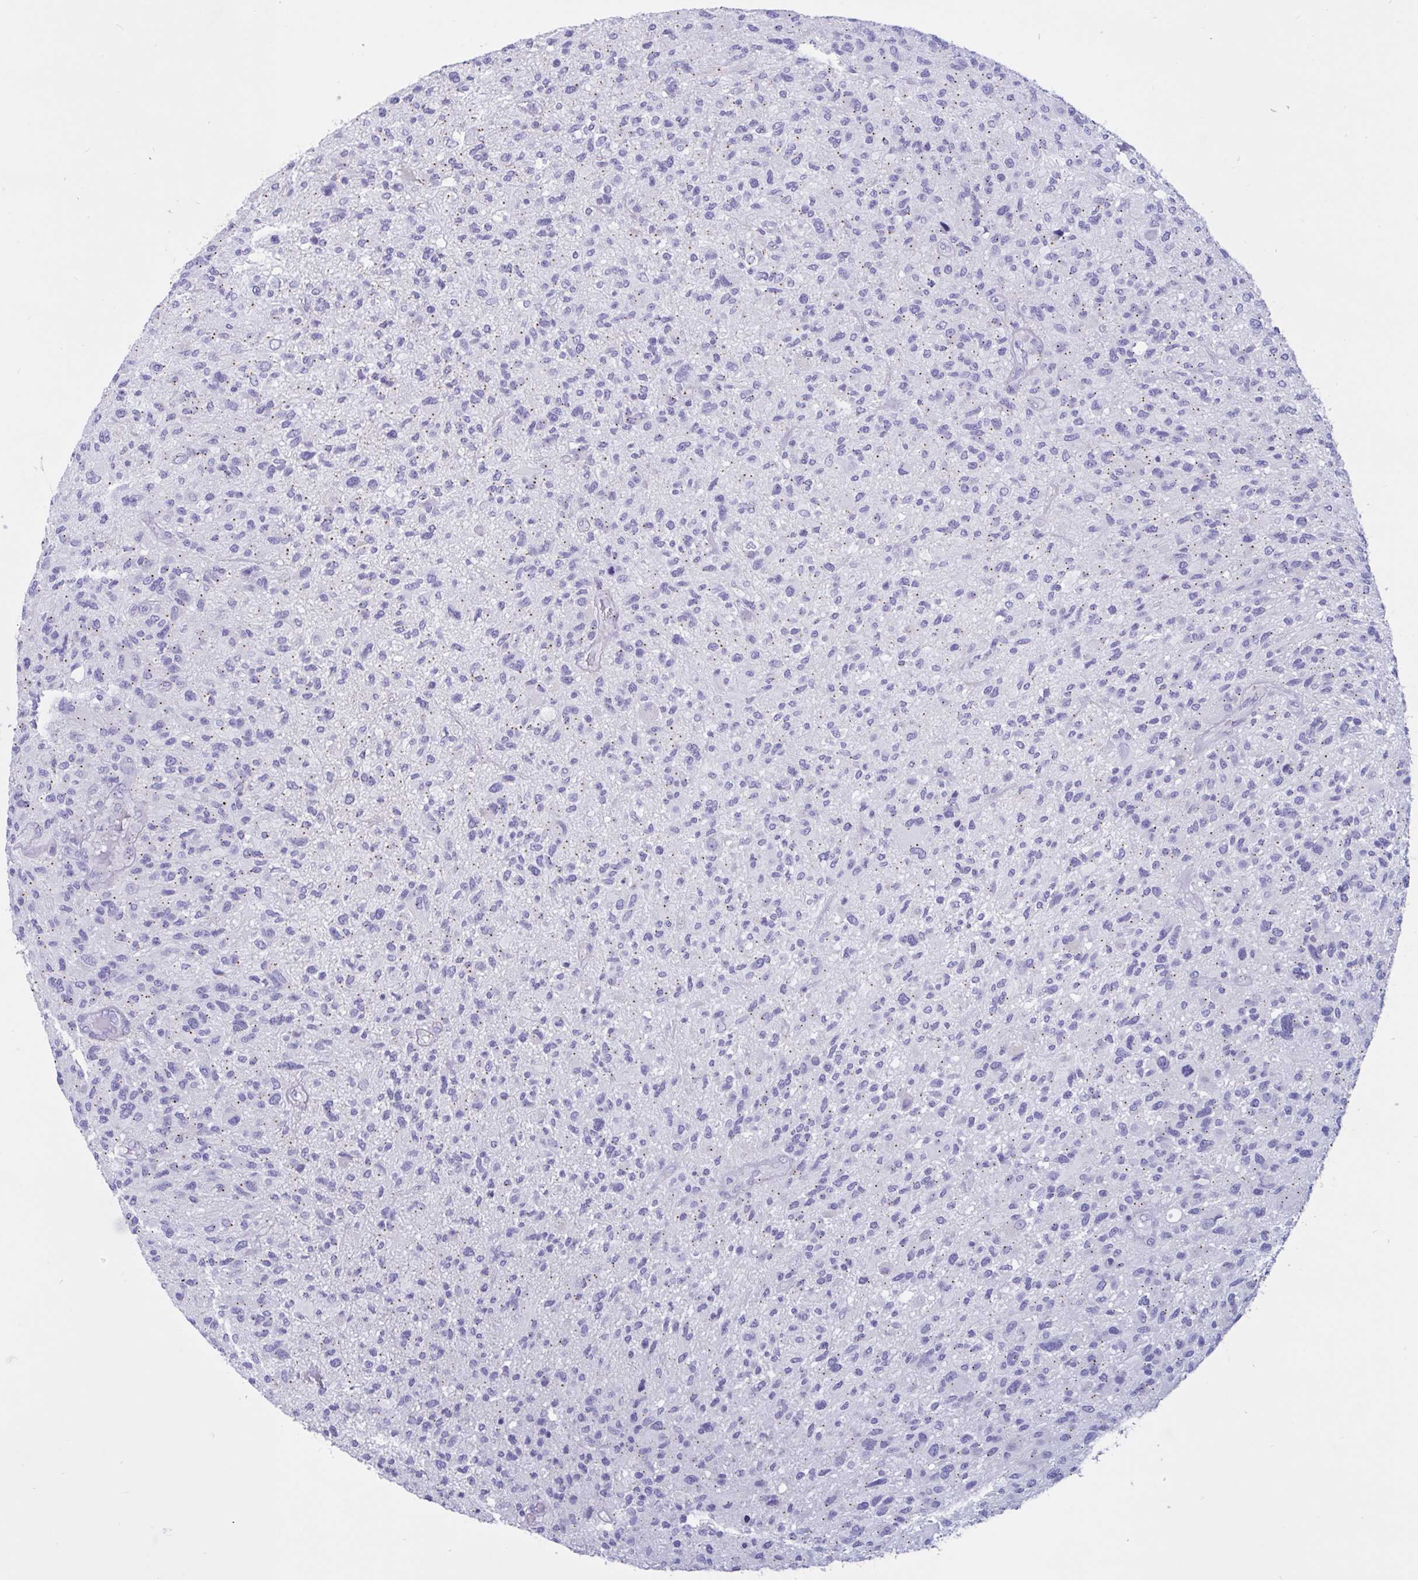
{"staining": {"intensity": "negative", "quantity": "none", "location": "none"}, "tissue": "glioma", "cell_type": "Tumor cells", "image_type": "cancer", "snomed": [{"axis": "morphology", "description": "Glioma, malignant, High grade"}, {"axis": "topography", "description": "Brain"}], "caption": "DAB immunohistochemical staining of malignant high-grade glioma demonstrates no significant expression in tumor cells.", "gene": "RNASE3", "patient": {"sex": "male", "age": 47}}